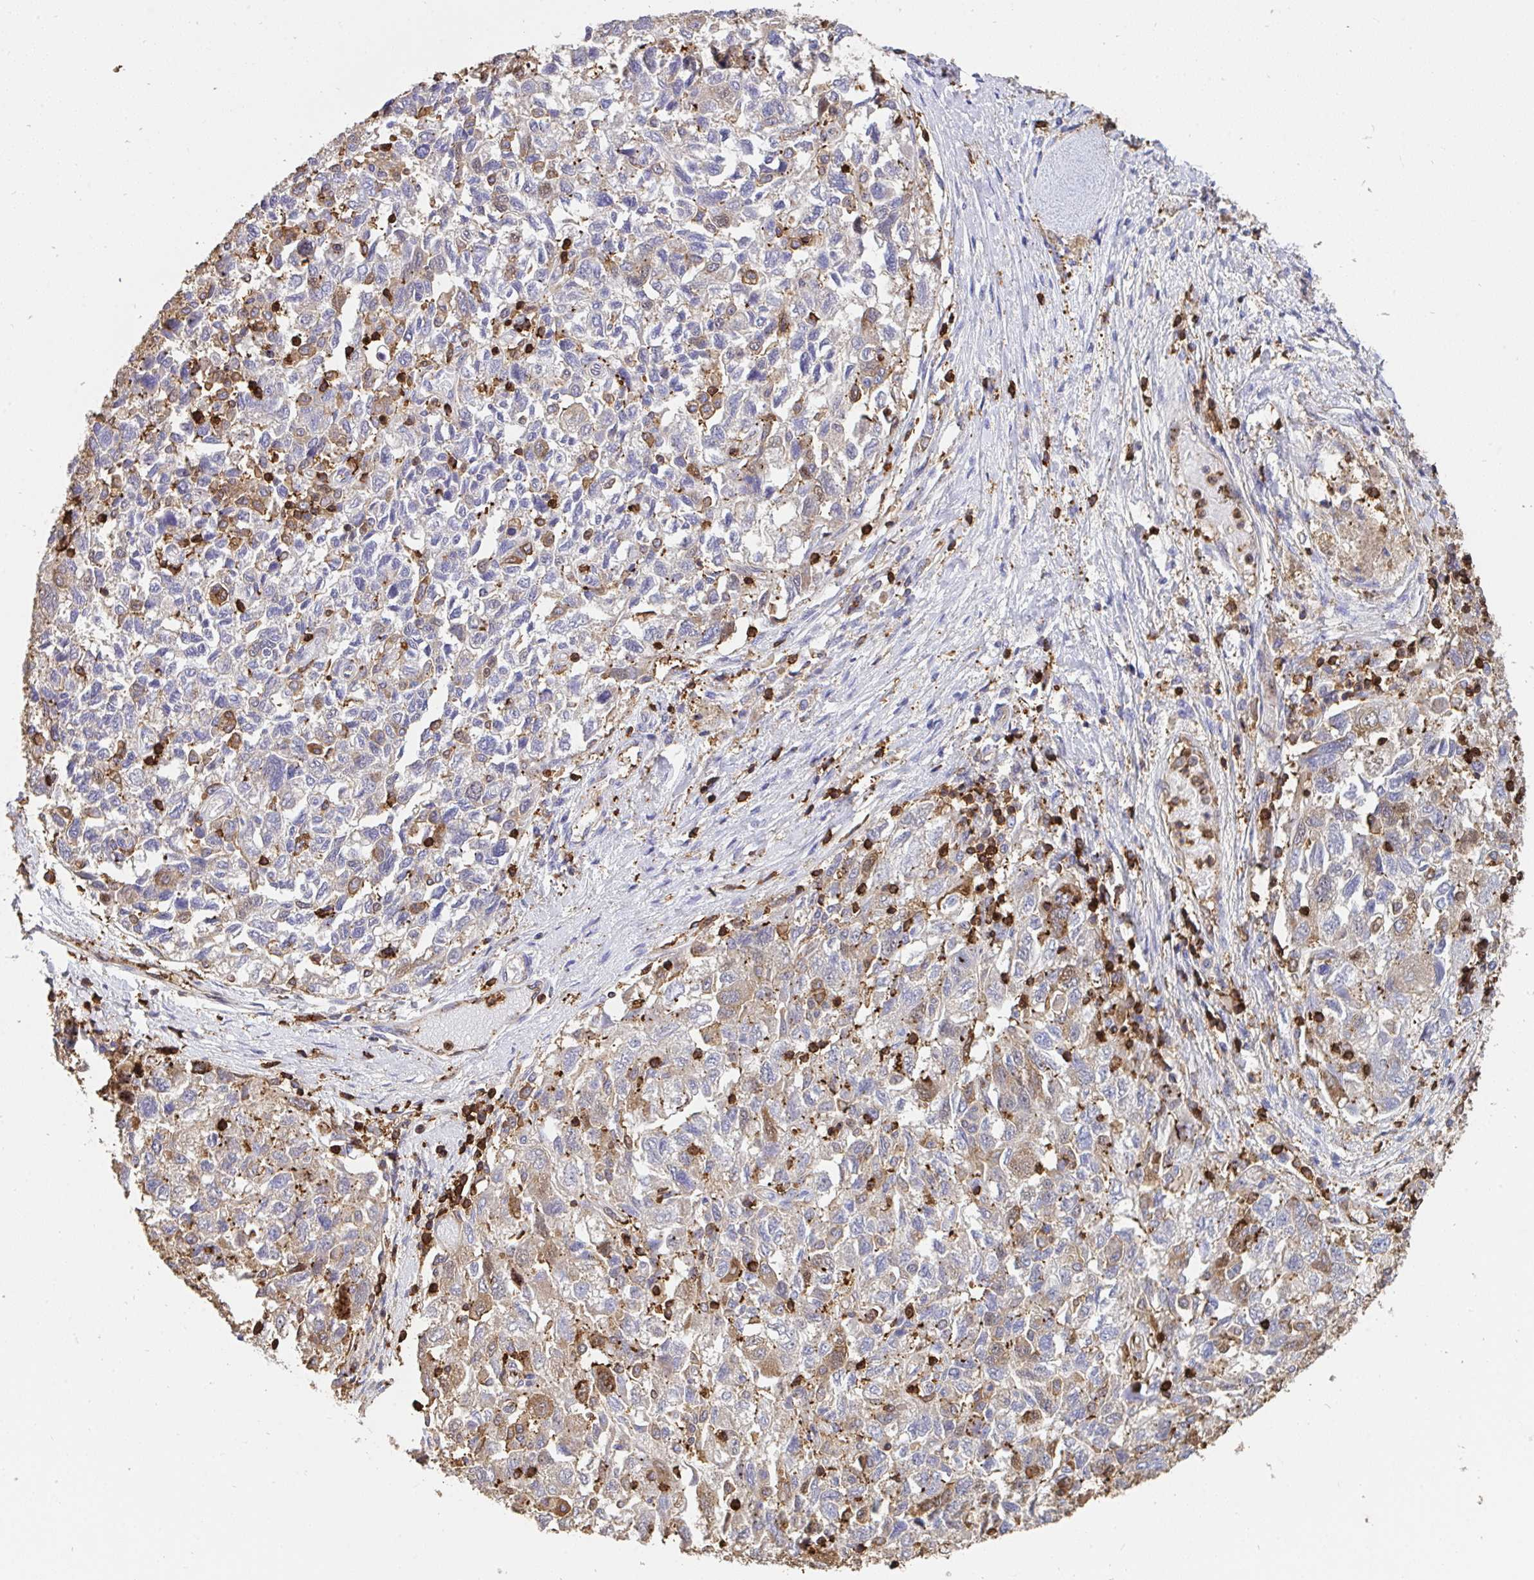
{"staining": {"intensity": "weak", "quantity": "<25%", "location": "cytoplasmic/membranous"}, "tissue": "ovarian cancer", "cell_type": "Tumor cells", "image_type": "cancer", "snomed": [{"axis": "morphology", "description": "Carcinoma, NOS"}, {"axis": "morphology", "description": "Cystadenocarcinoma, serous, NOS"}, {"axis": "topography", "description": "Ovary"}], "caption": "Ovarian cancer (serous cystadenocarcinoma) stained for a protein using IHC exhibits no expression tumor cells.", "gene": "CFL1", "patient": {"sex": "female", "age": 69}}